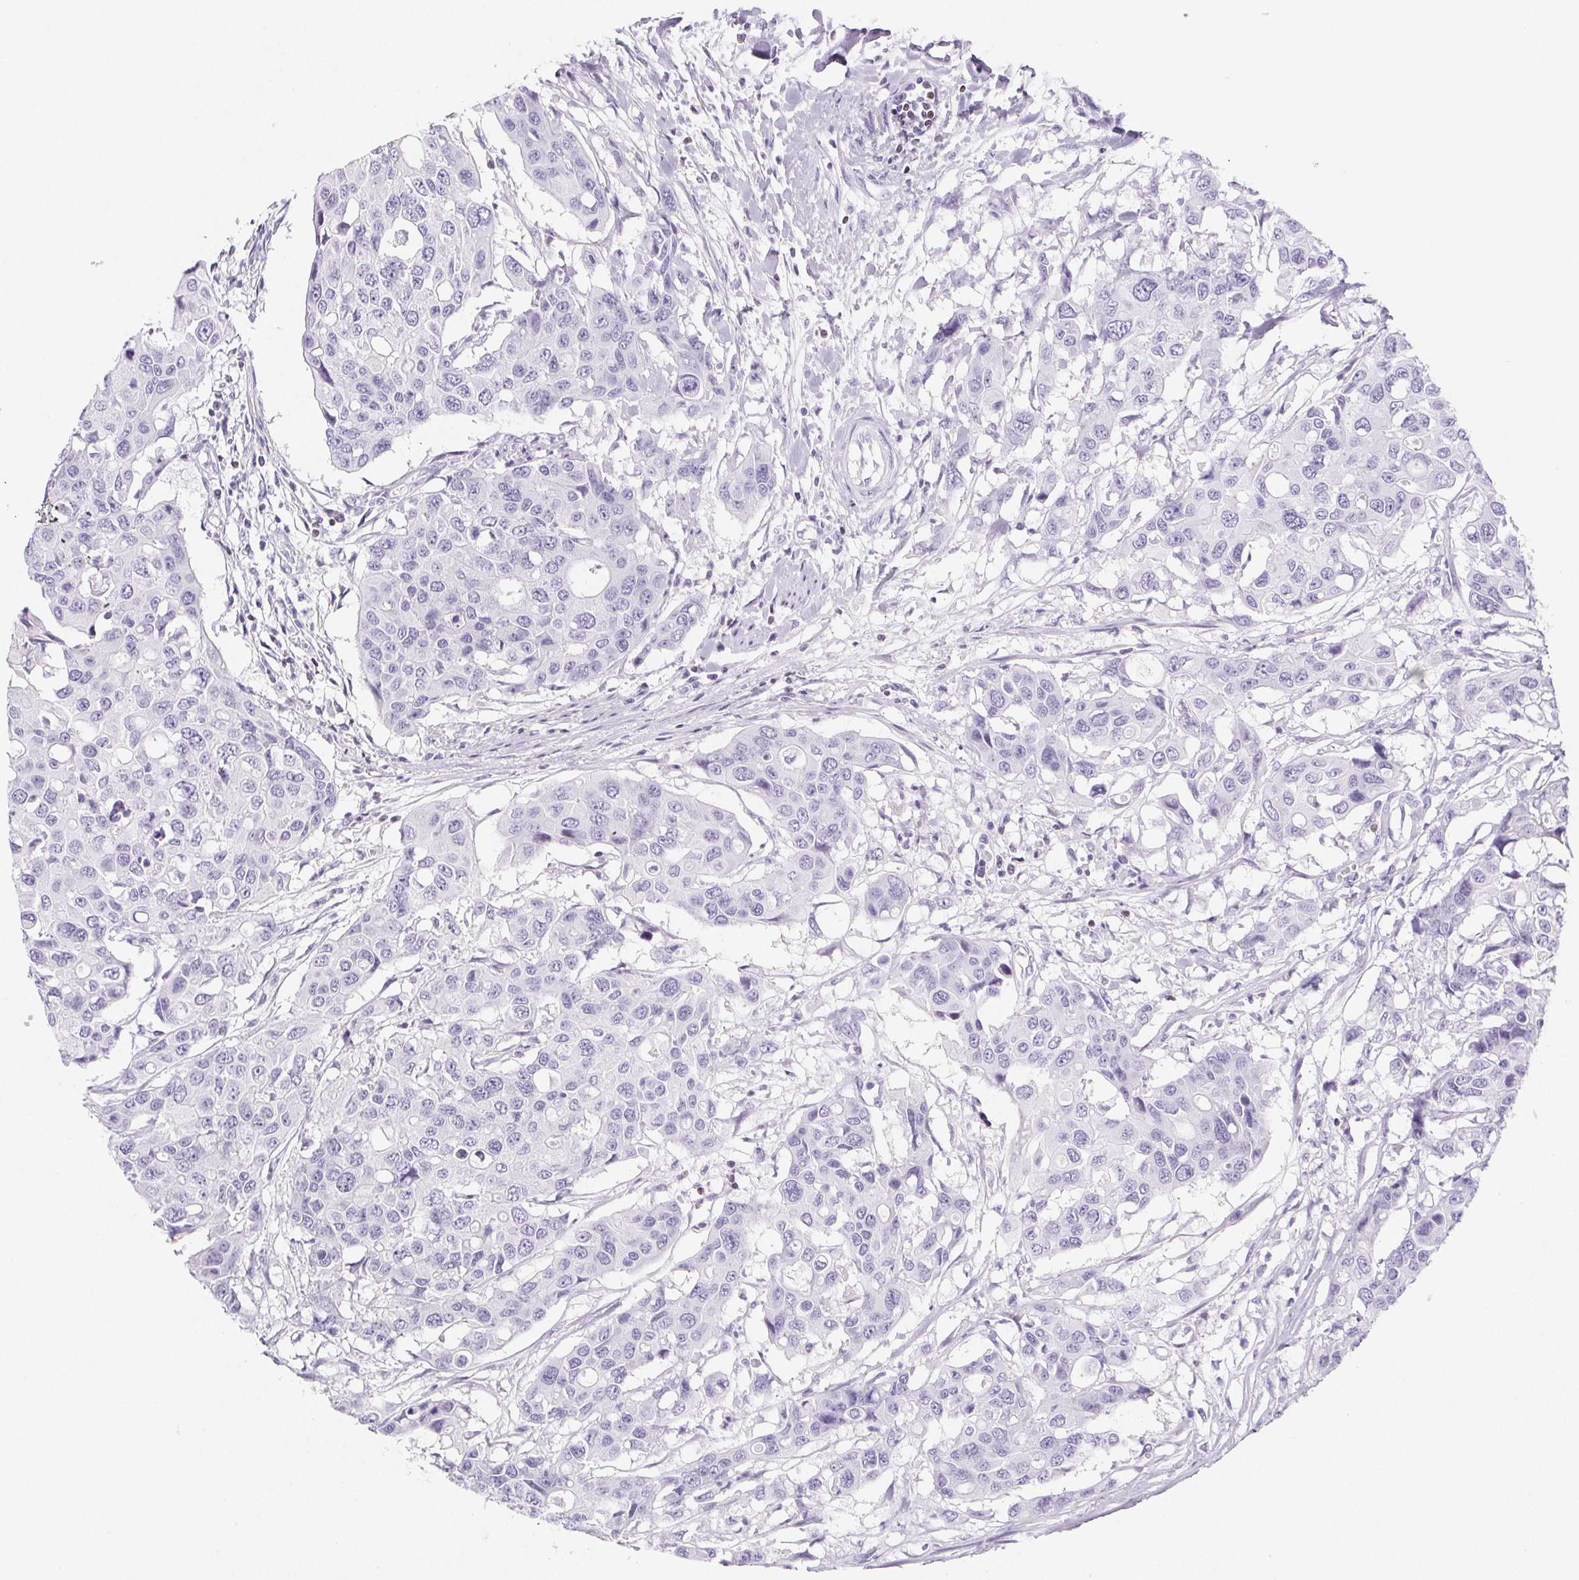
{"staining": {"intensity": "negative", "quantity": "none", "location": "none"}, "tissue": "colorectal cancer", "cell_type": "Tumor cells", "image_type": "cancer", "snomed": [{"axis": "morphology", "description": "Adenocarcinoma, NOS"}, {"axis": "topography", "description": "Colon"}], "caption": "Tumor cells show no significant protein positivity in colorectal cancer (adenocarcinoma).", "gene": "BEND2", "patient": {"sex": "male", "age": 77}}